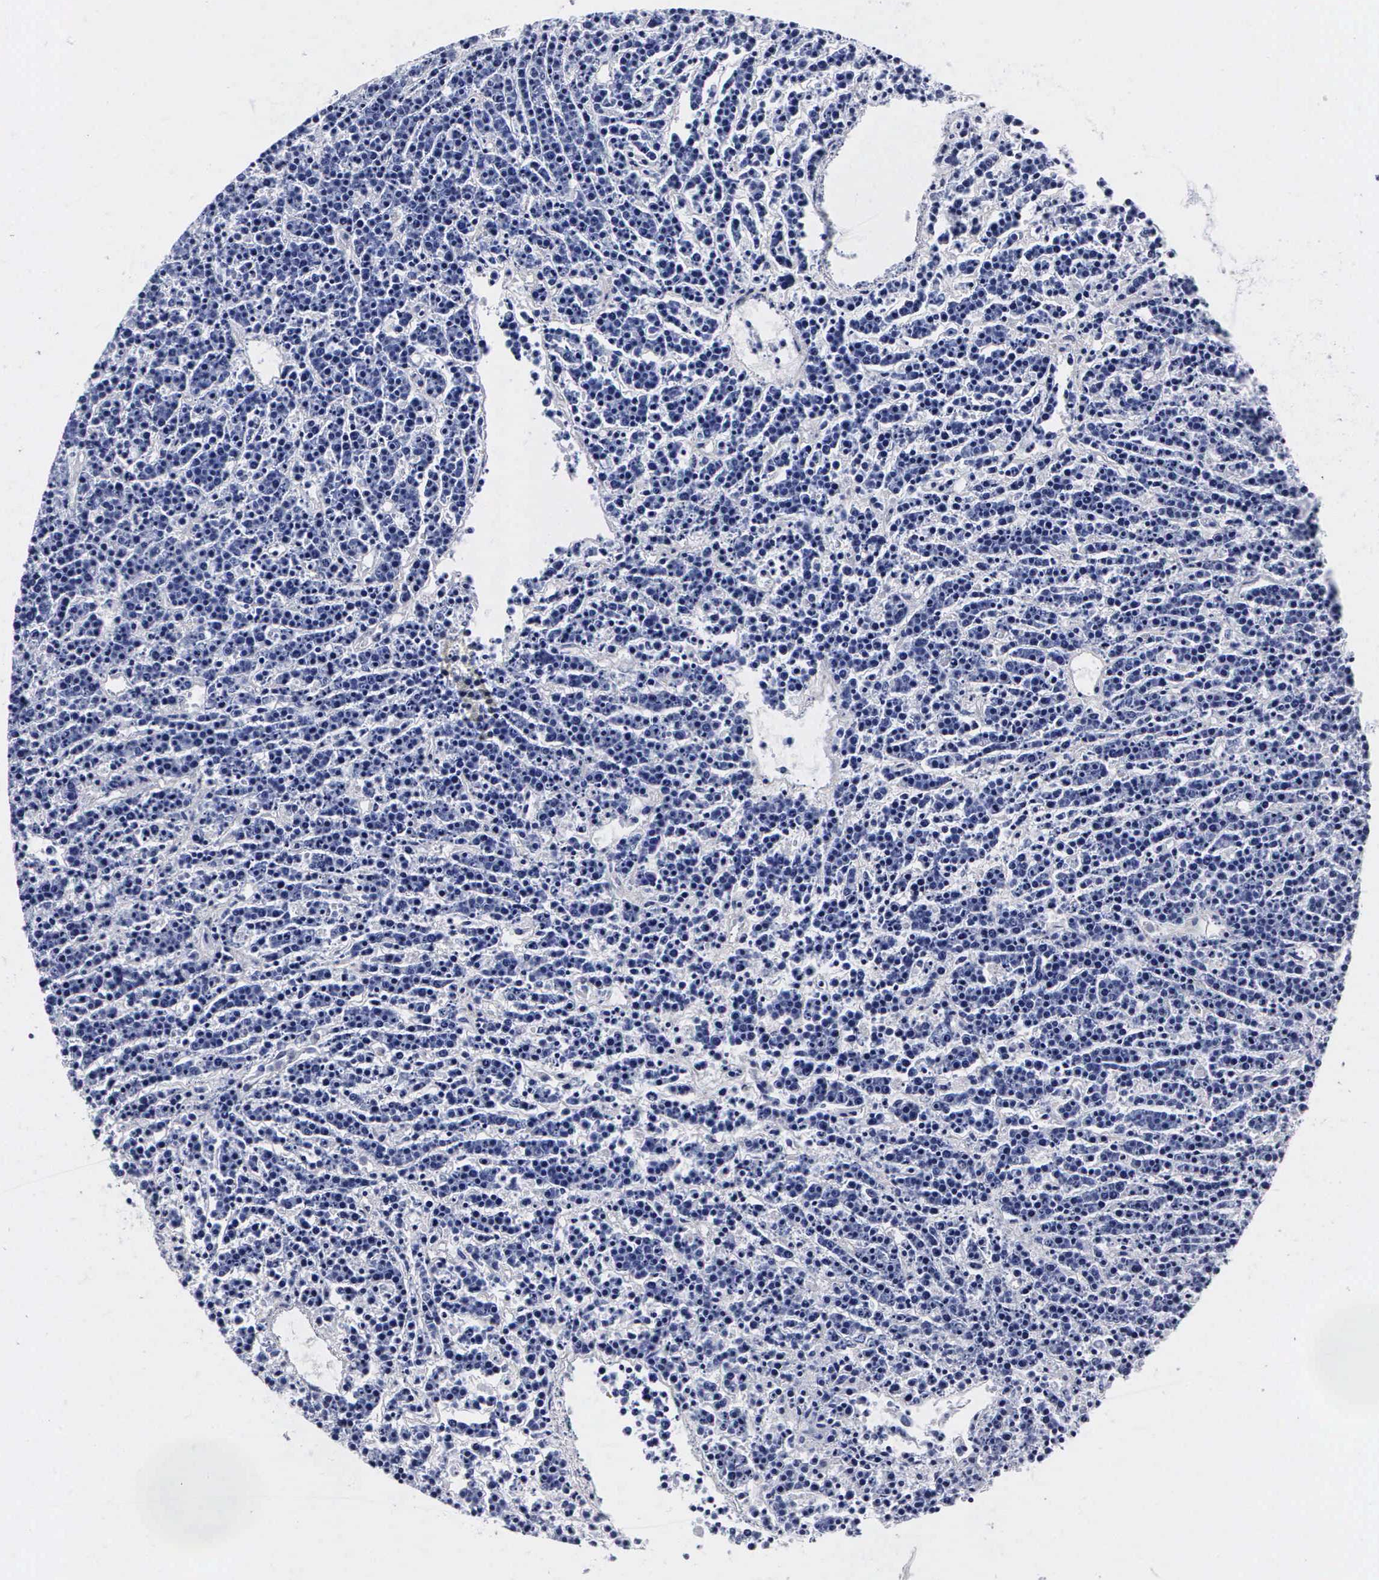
{"staining": {"intensity": "negative", "quantity": "none", "location": "none"}, "tissue": "lymphoma", "cell_type": "Tumor cells", "image_type": "cancer", "snomed": [{"axis": "morphology", "description": "Malignant lymphoma, non-Hodgkin's type, High grade"}, {"axis": "topography", "description": "Ovary"}], "caption": "An immunohistochemistry photomicrograph of lymphoma is shown. There is no staining in tumor cells of lymphoma.", "gene": "ENO2", "patient": {"sex": "female", "age": 56}}